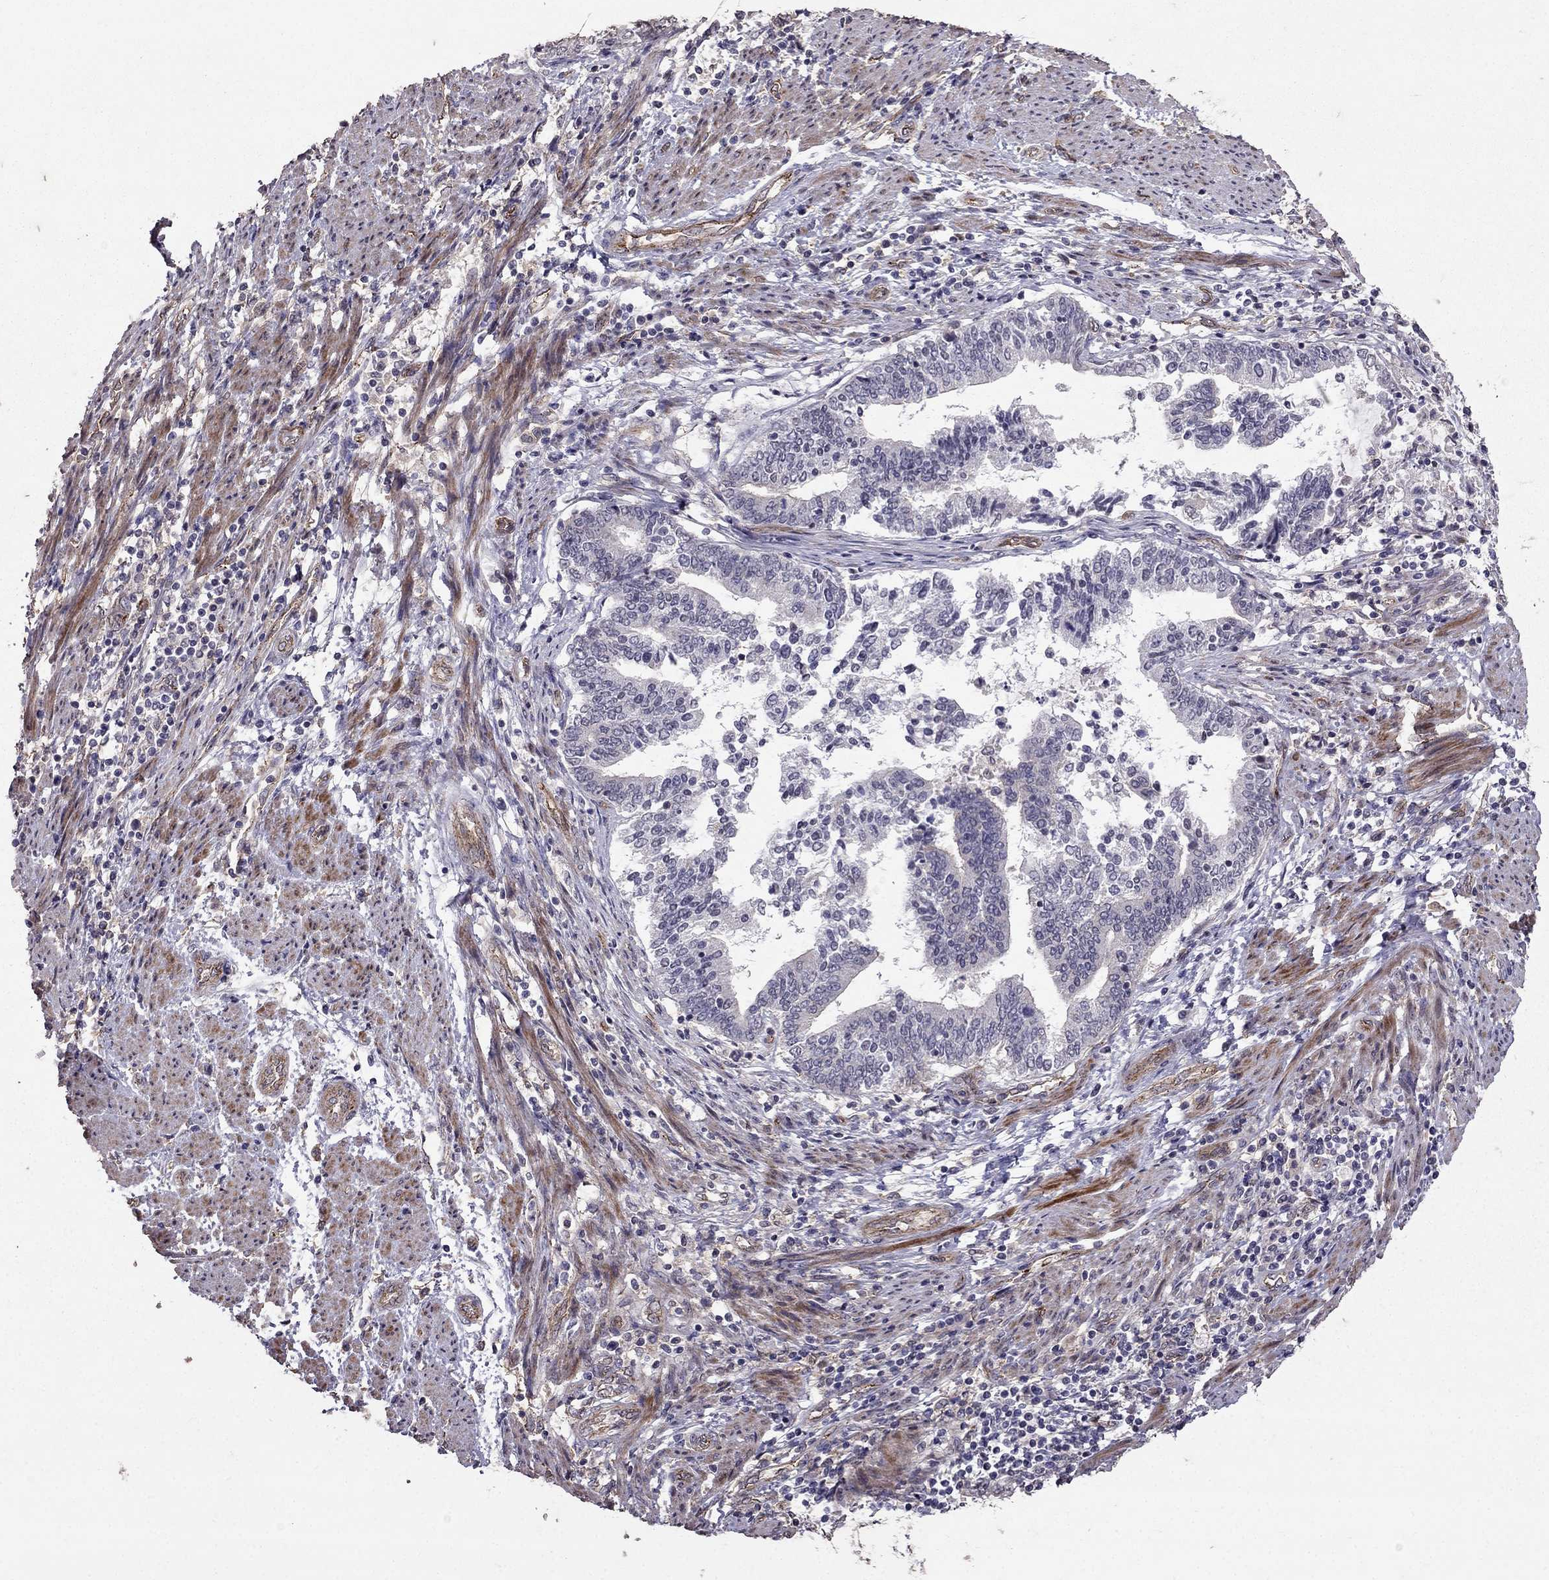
{"staining": {"intensity": "negative", "quantity": "none", "location": "none"}, "tissue": "endometrial cancer", "cell_type": "Tumor cells", "image_type": "cancer", "snomed": [{"axis": "morphology", "description": "Adenocarcinoma, NOS"}, {"axis": "topography", "description": "Endometrium"}], "caption": "Adenocarcinoma (endometrial) stained for a protein using immunohistochemistry (IHC) shows no positivity tumor cells.", "gene": "RASIP1", "patient": {"sex": "female", "age": 65}}